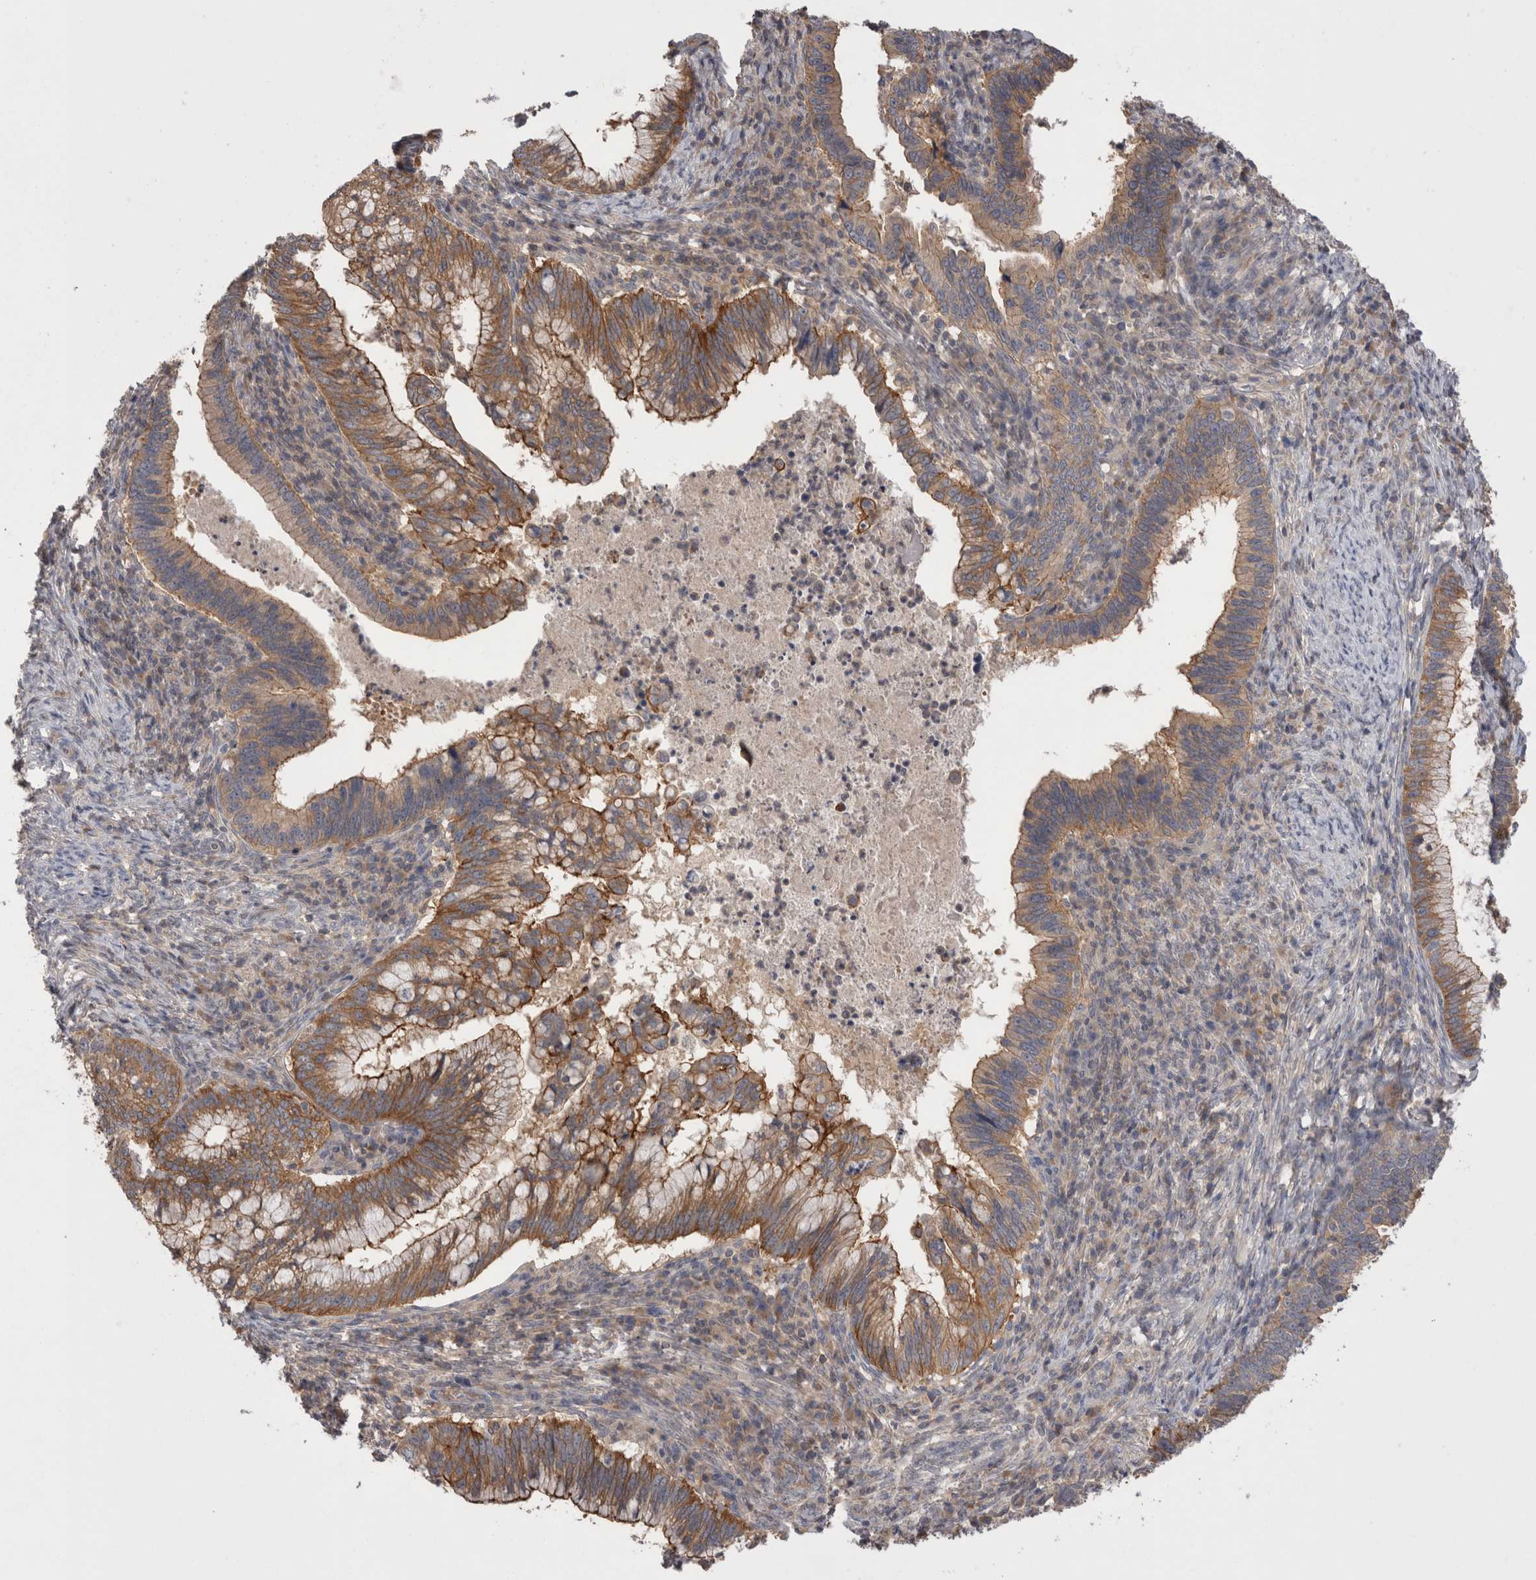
{"staining": {"intensity": "moderate", "quantity": ">75%", "location": "cytoplasmic/membranous"}, "tissue": "cervical cancer", "cell_type": "Tumor cells", "image_type": "cancer", "snomed": [{"axis": "morphology", "description": "Adenocarcinoma, NOS"}, {"axis": "topography", "description": "Cervix"}], "caption": "High-magnification brightfield microscopy of adenocarcinoma (cervical) stained with DAB (brown) and counterstained with hematoxylin (blue). tumor cells exhibit moderate cytoplasmic/membranous expression is identified in about>75% of cells.", "gene": "OTOR", "patient": {"sex": "female", "age": 36}}